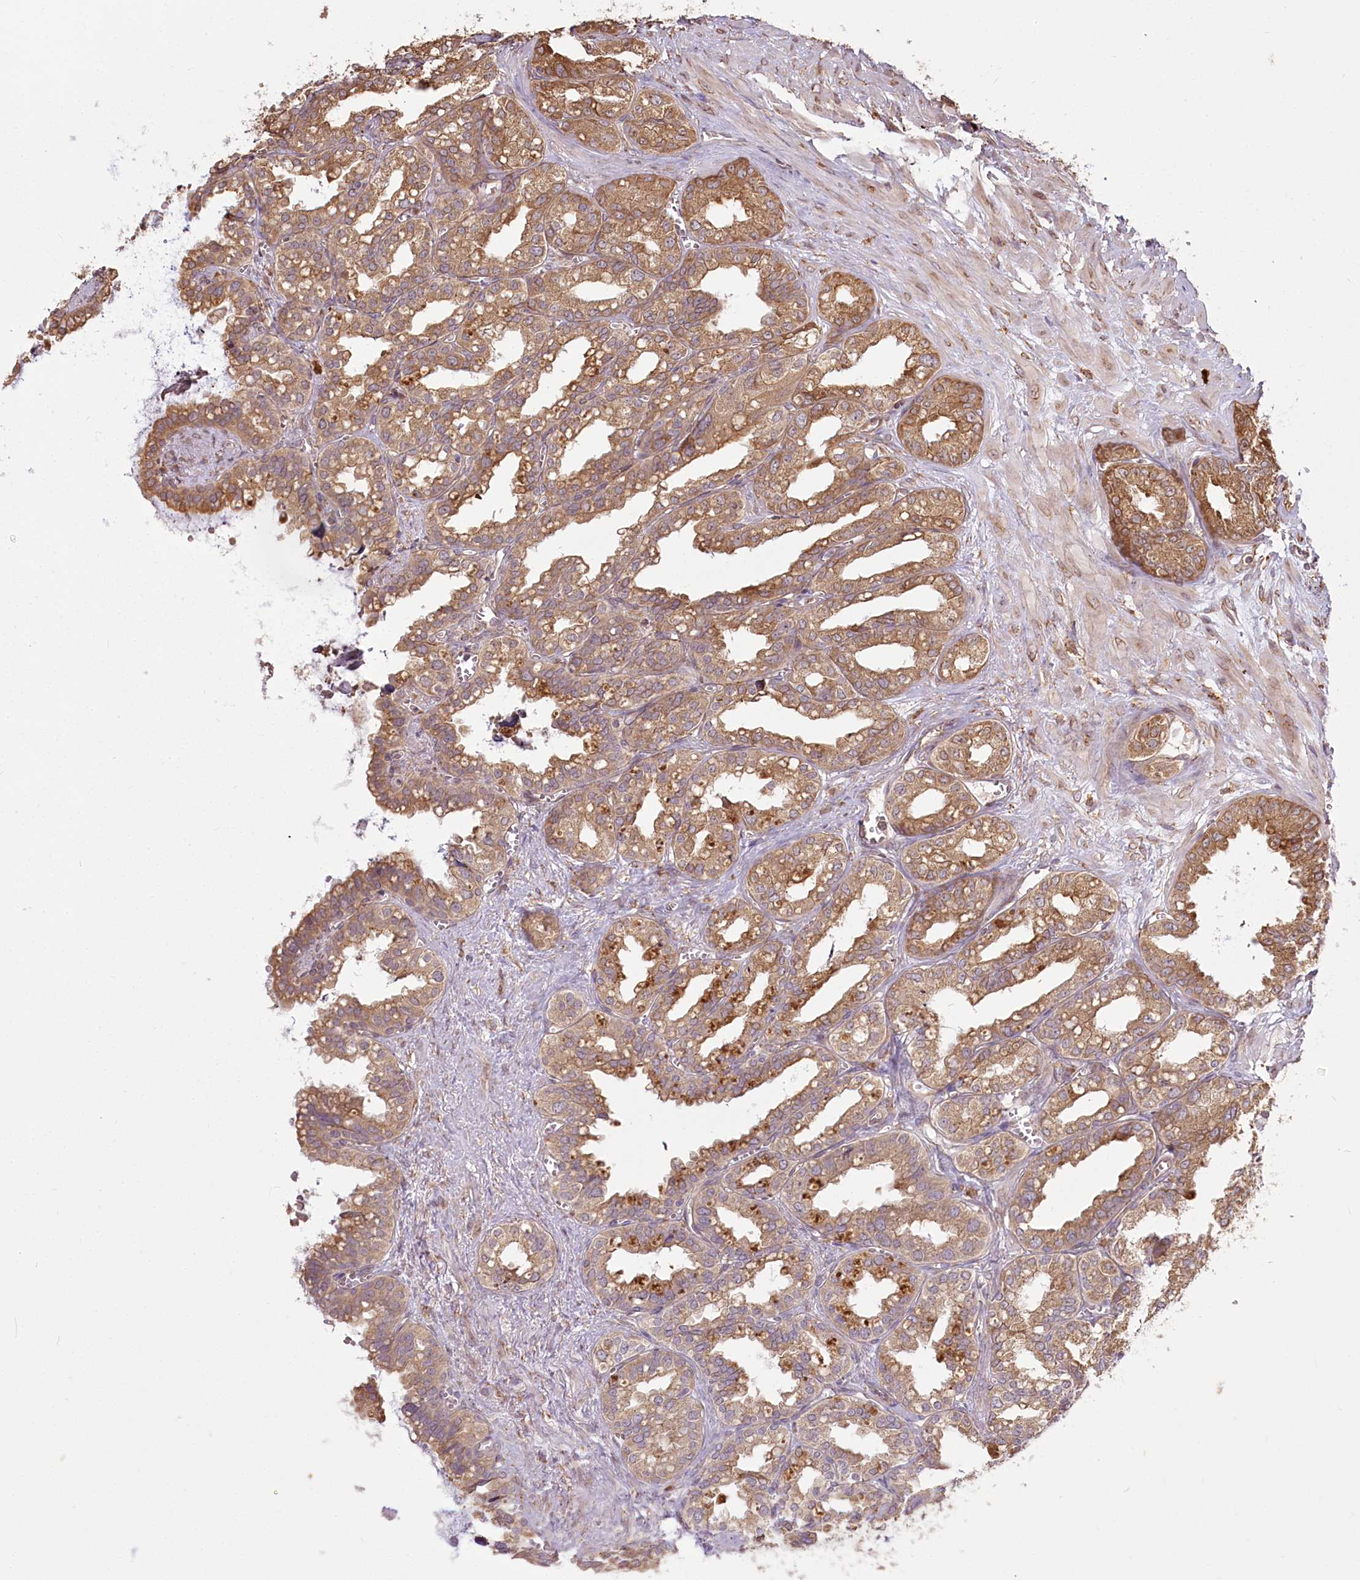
{"staining": {"intensity": "moderate", "quantity": ">75%", "location": "cytoplasmic/membranous"}, "tissue": "seminal vesicle", "cell_type": "Glandular cells", "image_type": "normal", "snomed": [{"axis": "morphology", "description": "Normal tissue, NOS"}, {"axis": "topography", "description": "Prostate"}, {"axis": "topography", "description": "Seminal veicle"}], "caption": "Immunohistochemistry (IHC) image of unremarkable seminal vesicle: human seminal vesicle stained using IHC reveals medium levels of moderate protein expression localized specifically in the cytoplasmic/membranous of glandular cells, appearing as a cytoplasmic/membranous brown color.", "gene": "FAM13A", "patient": {"sex": "male", "age": 51}}